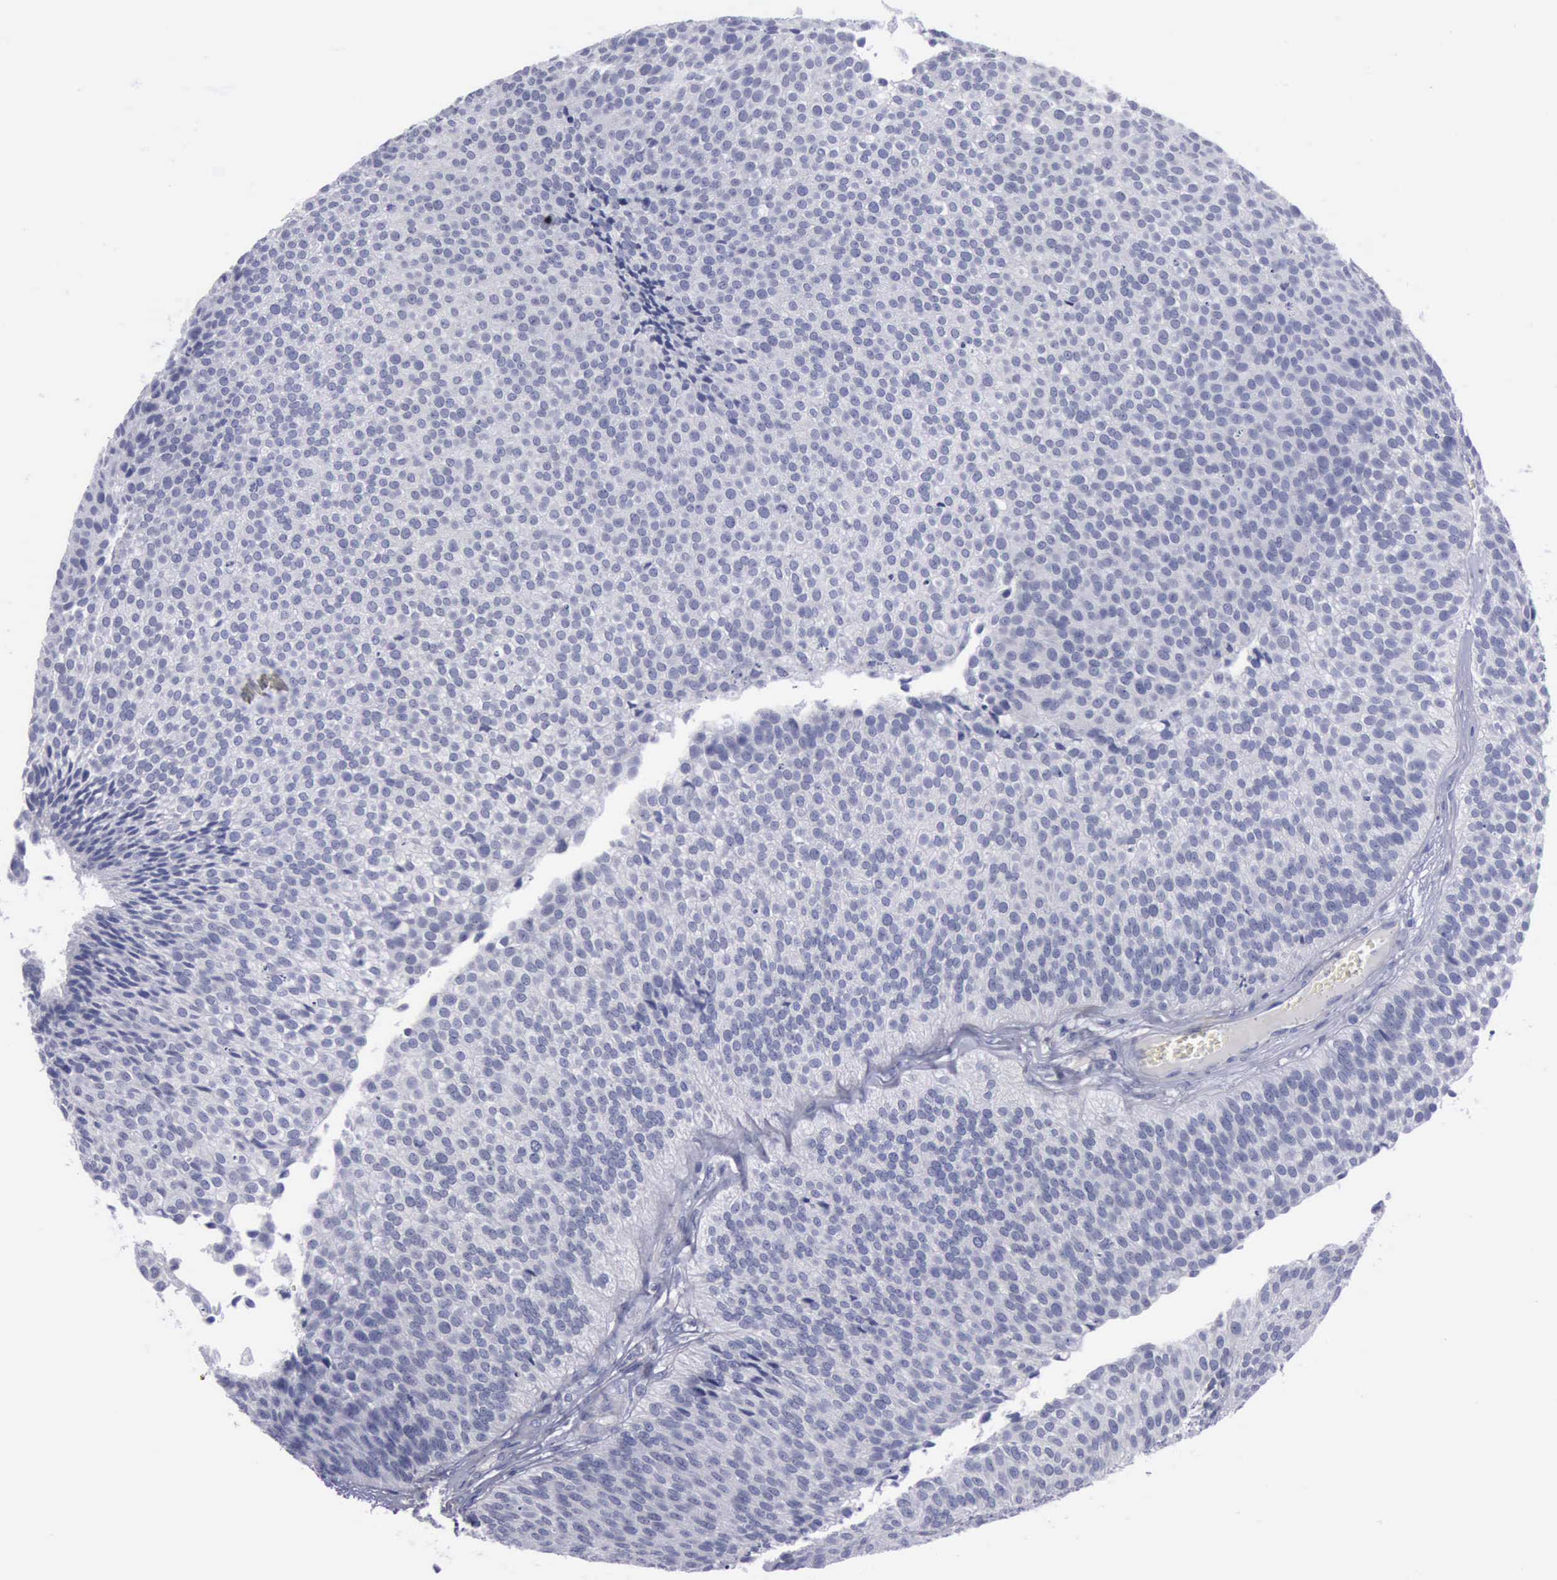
{"staining": {"intensity": "negative", "quantity": "none", "location": "none"}, "tissue": "urothelial cancer", "cell_type": "Tumor cells", "image_type": "cancer", "snomed": [{"axis": "morphology", "description": "Urothelial carcinoma, Low grade"}, {"axis": "topography", "description": "Urinary bladder"}], "caption": "Tumor cells show no significant positivity in urothelial cancer. The staining was performed using DAB to visualize the protein expression in brown, while the nuclei were stained in blue with hematoxylin (Magnification: 20x).", "gene": "CDH2", "patient": {"sex": "male", "age": 84}}